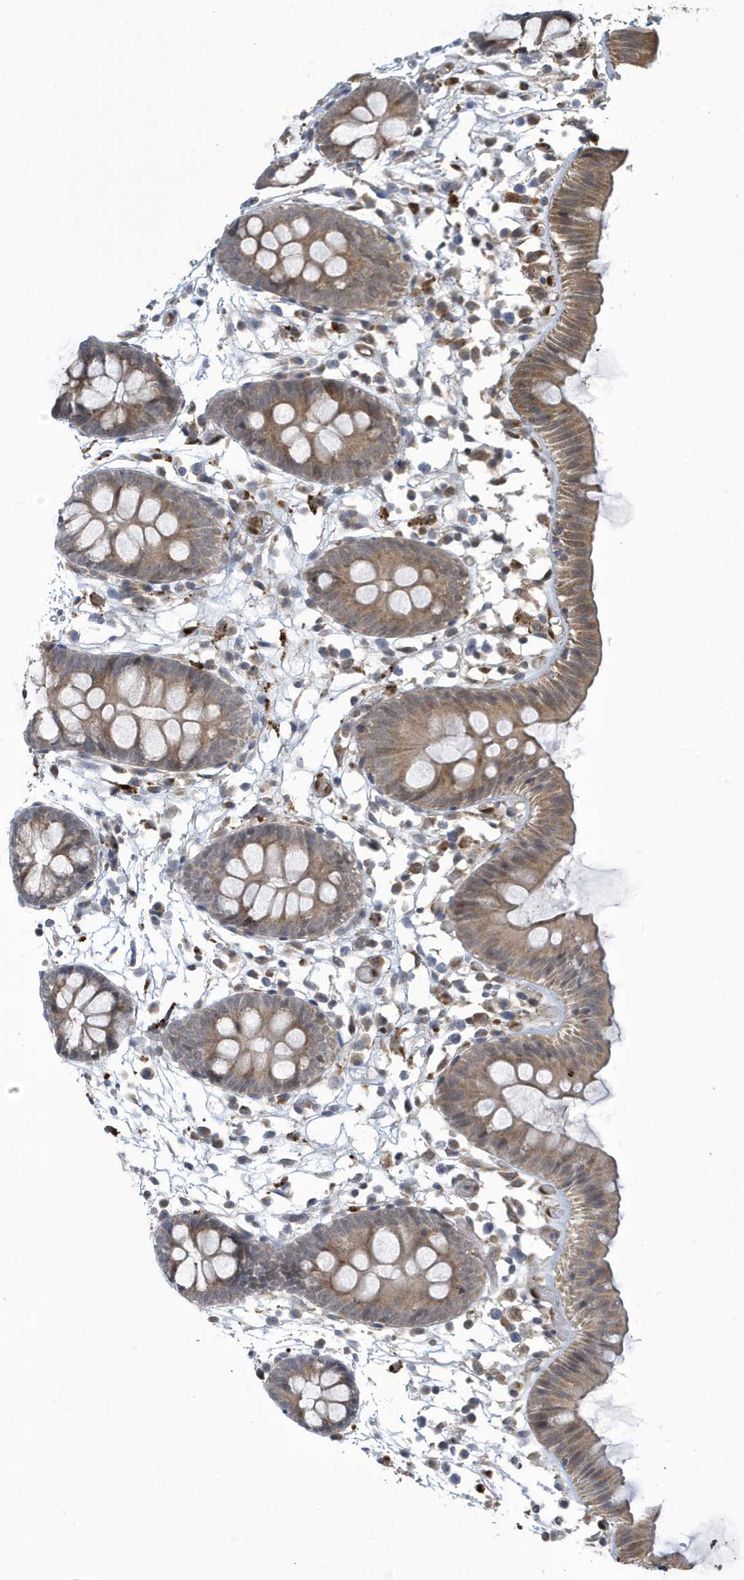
{"staining": {"intensity": "moderate", "quantity": ">75%", "location": "cytoplasmic/membranous"}, "tissue": "colon", "cell_type": "Endothelial cells", "image_type": "normal", "snomed": [{"axis": "morphology", "description": "Normal tissue, NOS"}, {"axis": "topography", "description": "Colon"}], "caption": "A high-resolution image shows immunohistochemistry staining of normal colon, which reveals moderate cytoplasmic/membranous expression in approximately >75% of endothelial cells.", "gene": "NCOA7", "patient": {"sex": "male", "age": 56}}